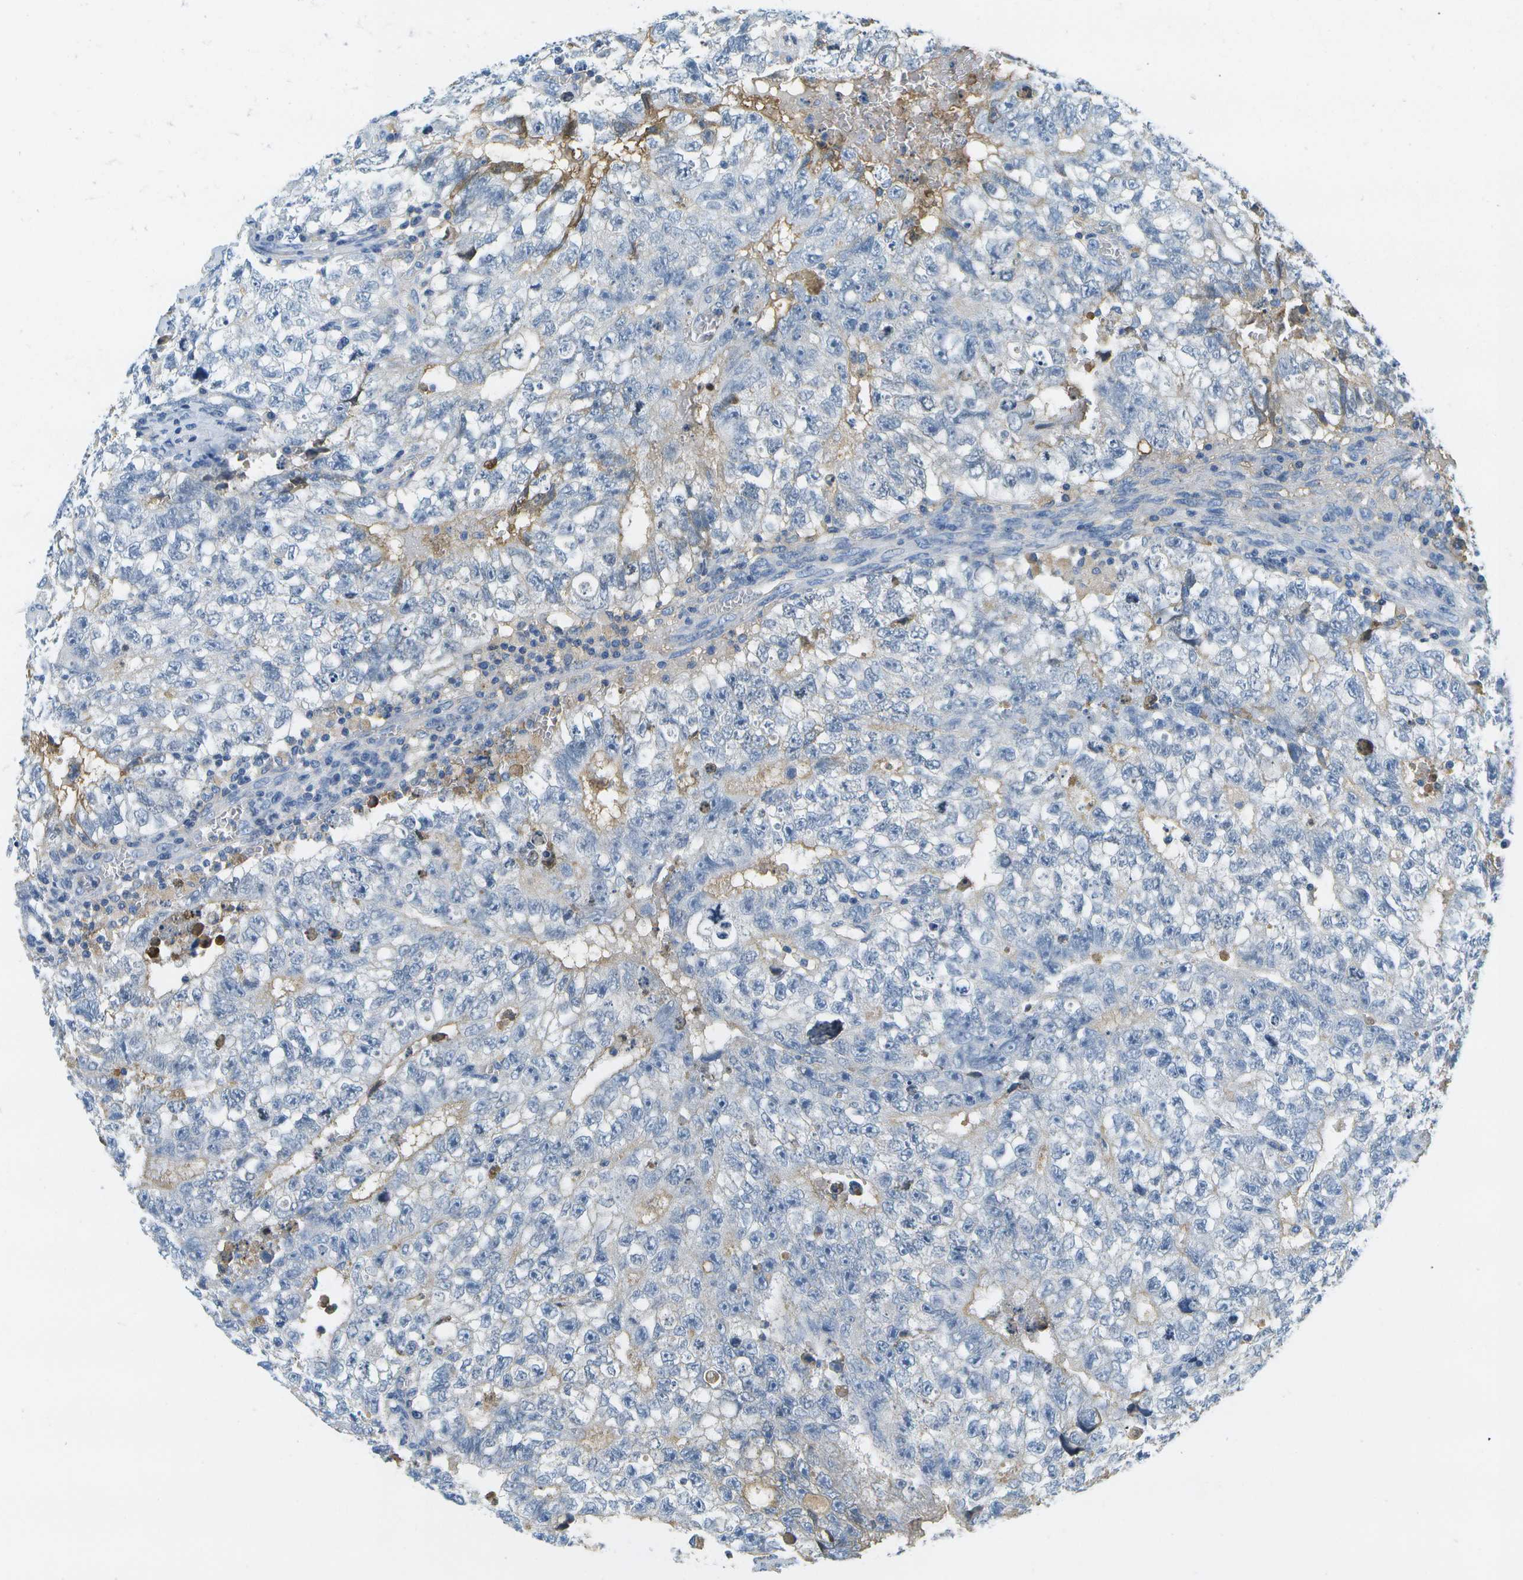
{"staining": {"intensity": "negative", "quantity": "none", "location": "none"}, "tissue": "testis cancer", "cell_type": "Tumor cells", "image_type": "cancer", "snomed": [{"axis": "morphology", "description": "Seminoma, NOS"}, {"axis": "morphology", "description": "Carcinoma, Embryonal, NOS"}, {"axis": "topography", "description": "Testis"}], "caption": "IHC of testis embryonal carcinoma reveals no expression in tumor cells.", "gene": "SERPINA1", "patient": {"sex": "male", "age": 38}}